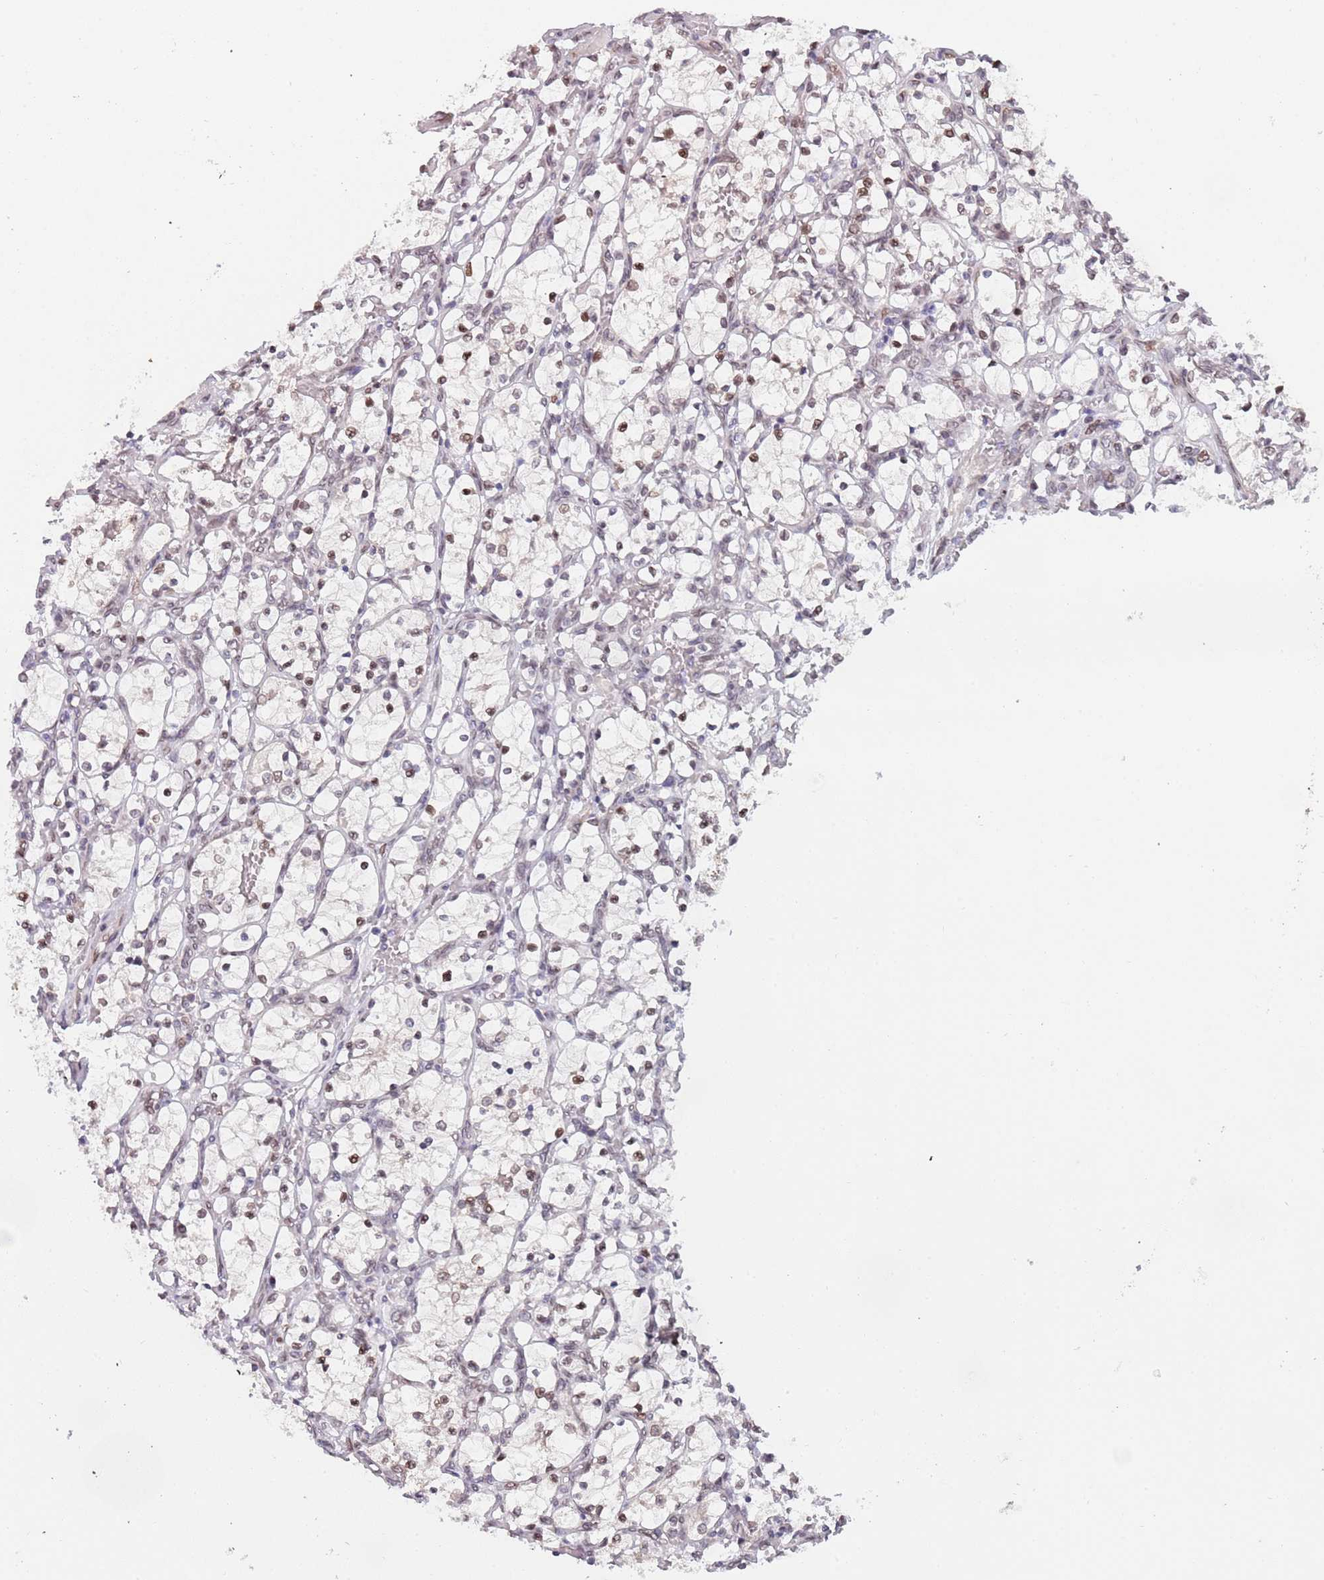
{"staining": {"intensity": "weak", "quantity": ">75%", "location": "nuclear"}, "tissue": "renal cancer", "cell_type": "Tumor cells", "image_type": "cancer", "snomed": [{"axis": "morphology", "description": "Adenocarcinoma, NOS"}, {"axis": "topography", "description": "Kidney"}], "caption": "Immunohistochemical staining of adenocarcinoma (renal) displays low levels of weak nuclear positivity in approximately >75% of tumor cells. (DAB (3,3'-diaminobenzidine) = brown stain, brightfield microscopy at high magnification).", "gene": "KLHDC2", "patient": {"sex": "female", "age": 69}}